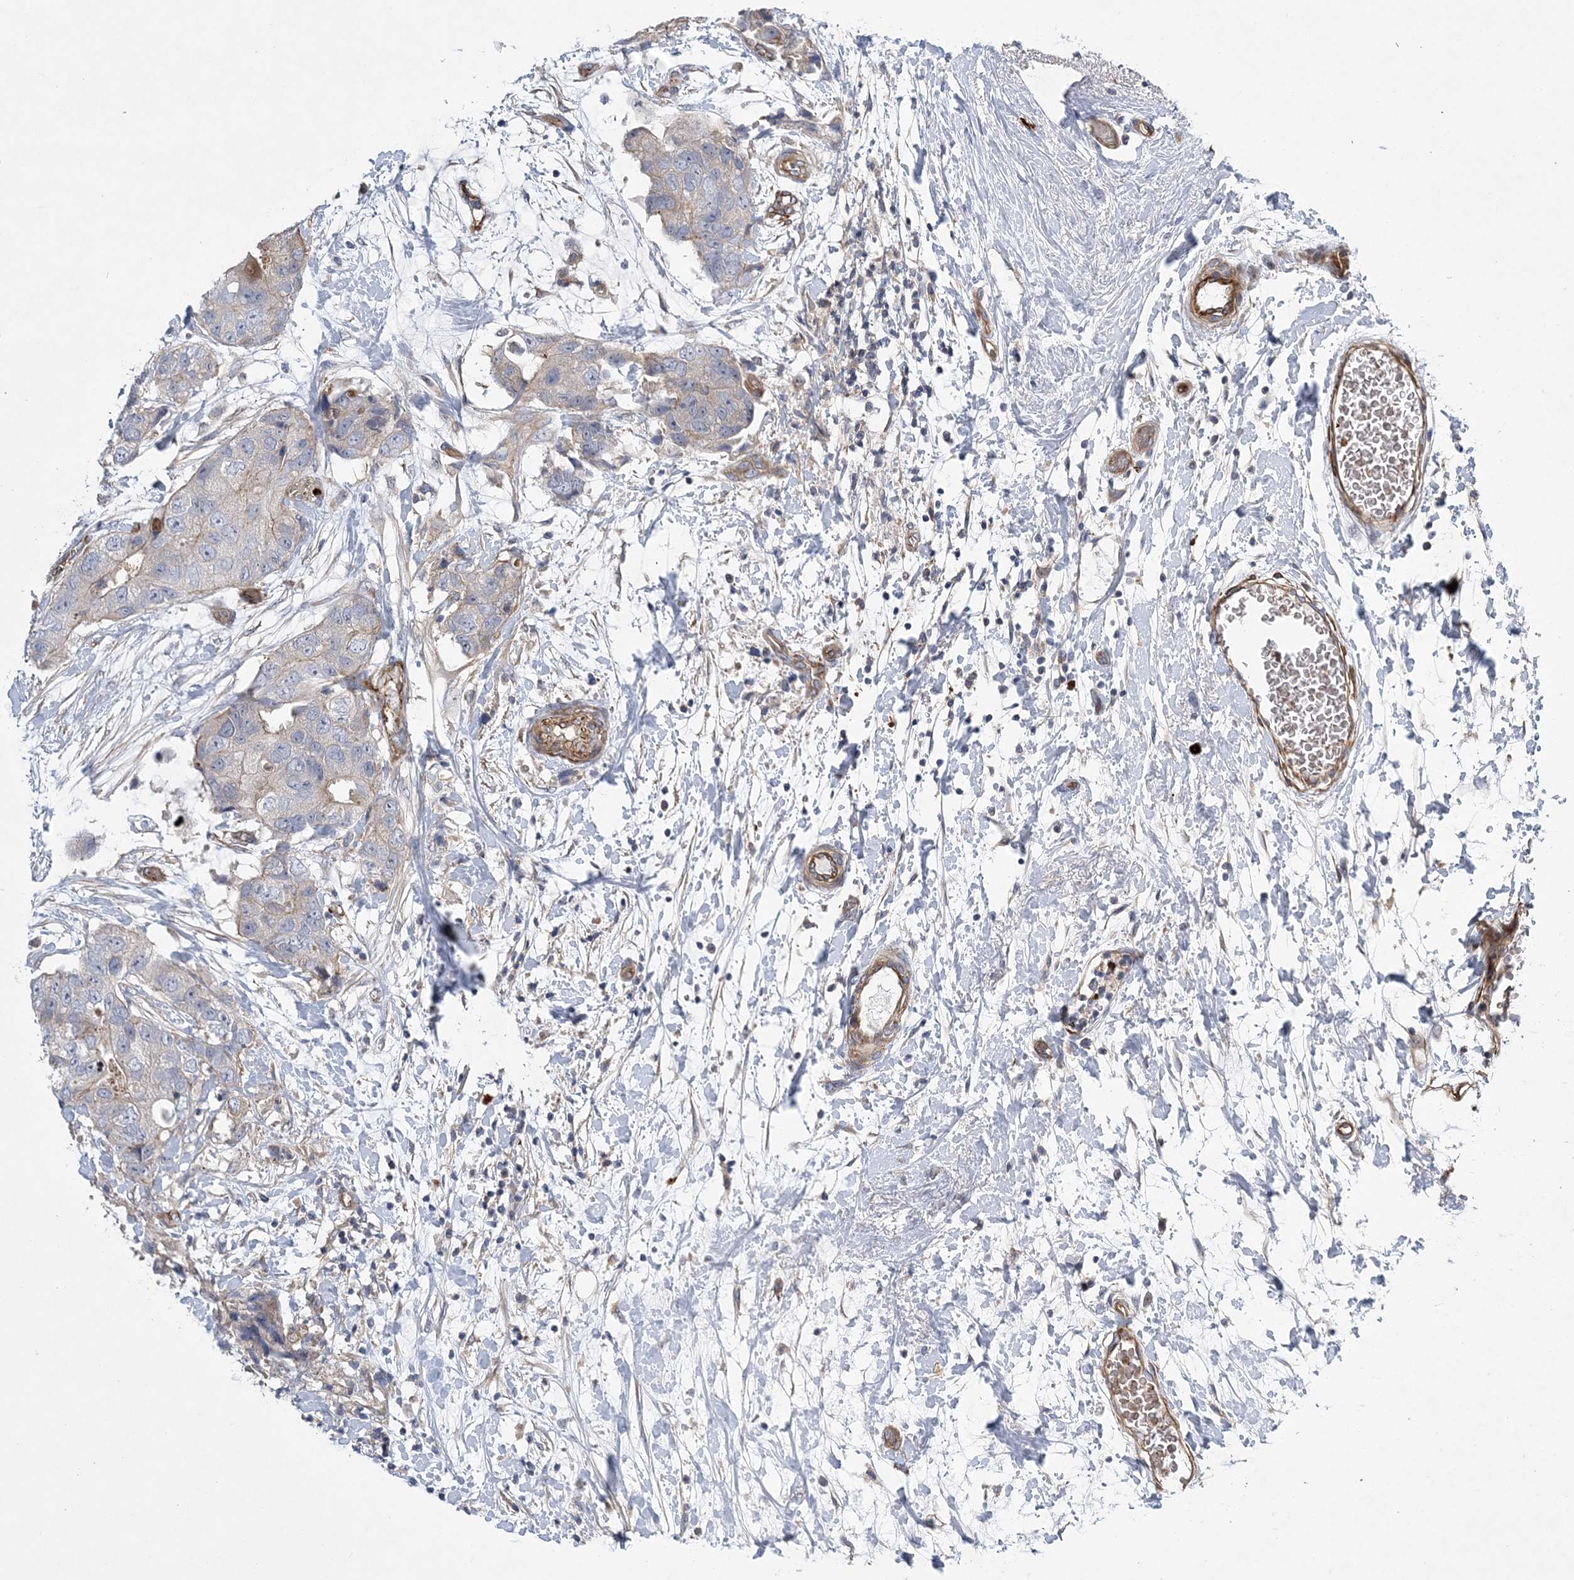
{"staining": {"intensity": "negative", "quantity": "none", "location": "none"}, "tissue": "breast cancer", "cell_type": "Tumor cells", "image_type": "cancer", "snomed": [{"axis": "morphology", "description": "Duct carcinoma"}, {"axis": "topography", "description": "Breast"}], "caption": "Immunohistochemistry (IHC) image of neoplastic tissue: breast cancer (invasive ductal carcinoma) stained with DAB reveals no significant protein positivity in tumor cells.", "gene": "CALN1", "patient": {"sex": "female", "age": 62}}